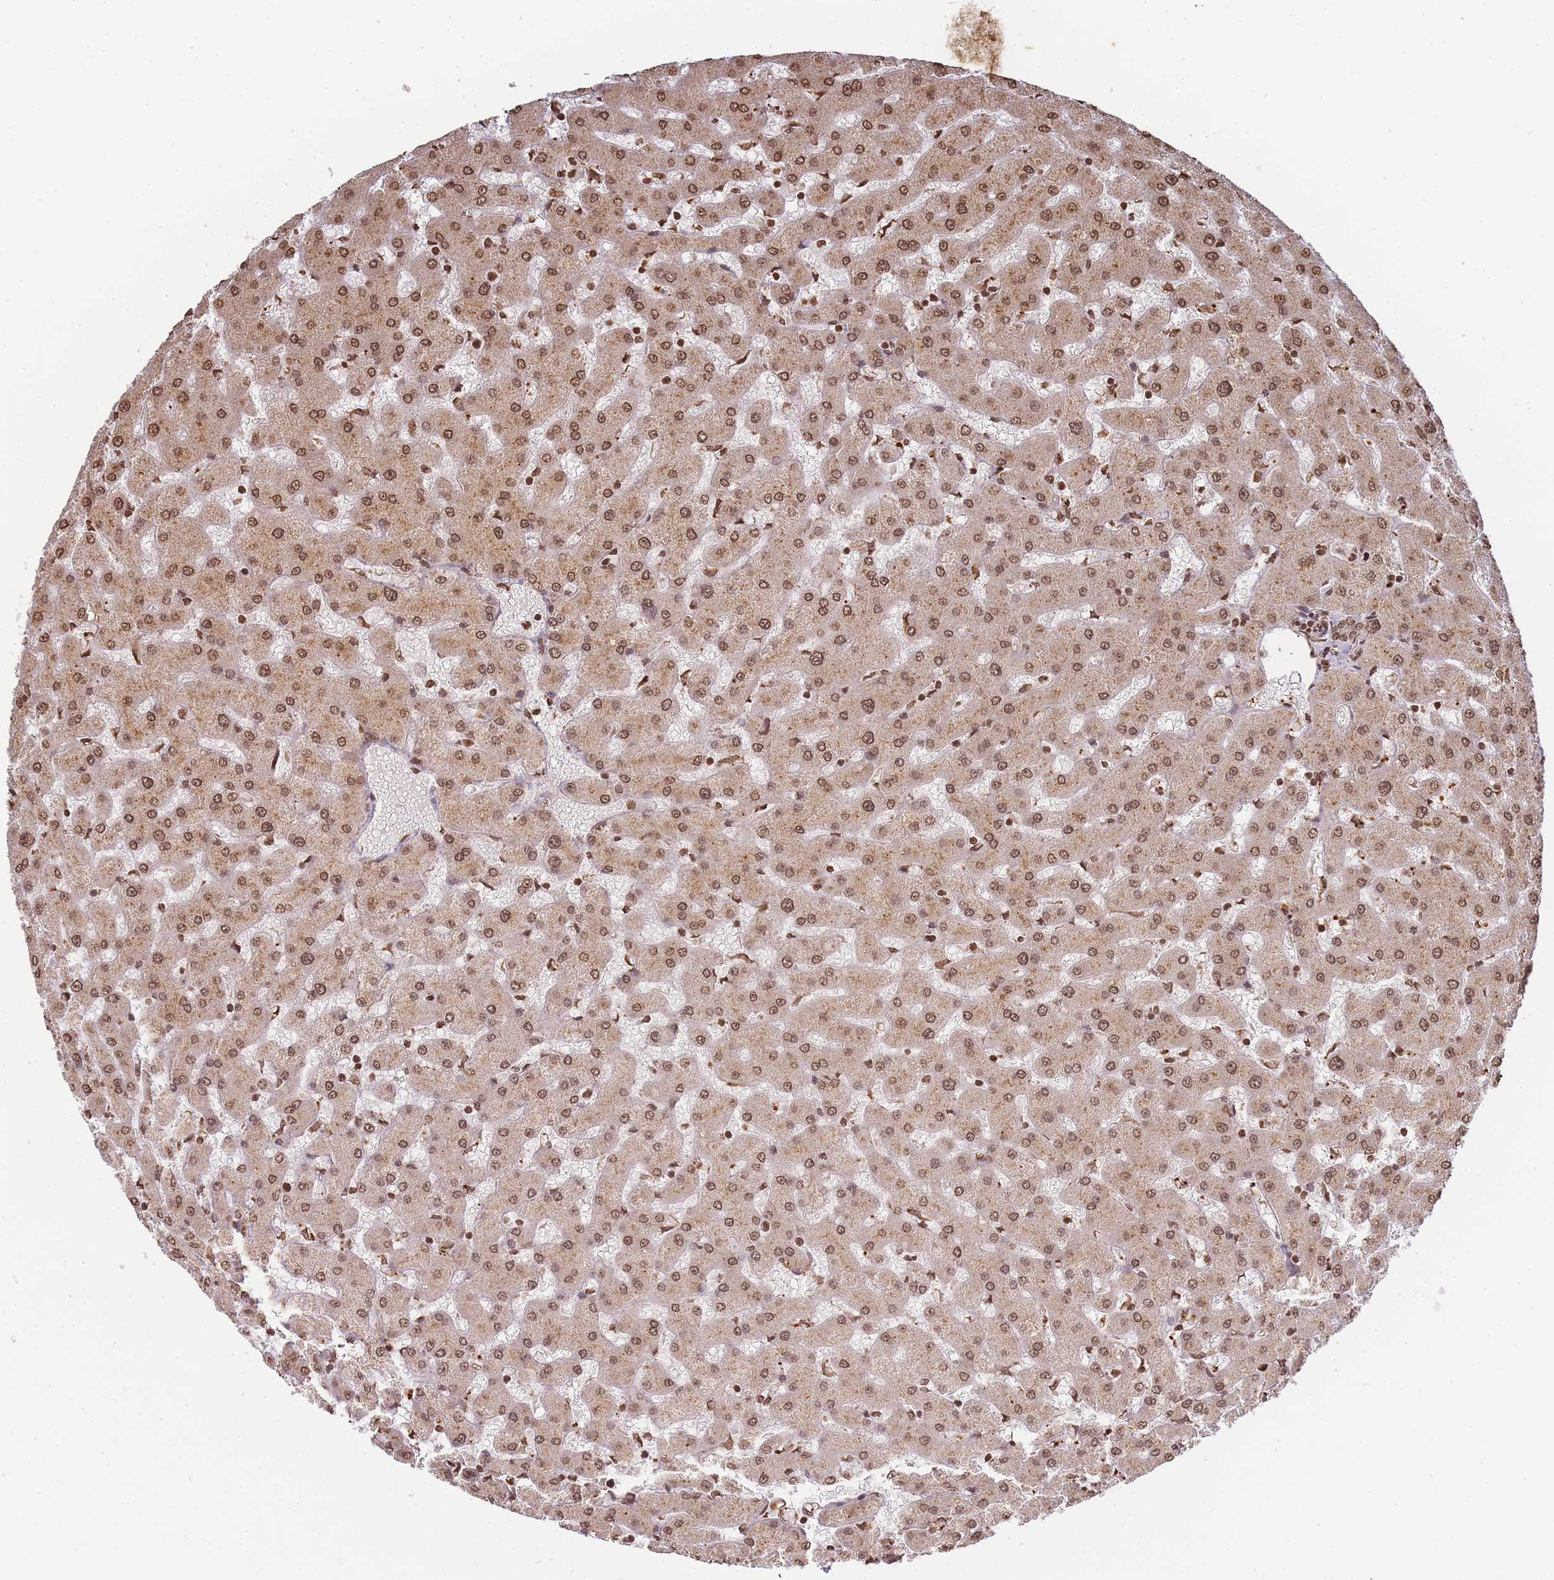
{"staining": {"intensity": "moderate", "quantity": ">75%", "location": "nuclear"}, "tissue": "liver", "cell_type": "Cholangiocytes", "image_type": "normal", "snomed": [{"axis": "morphology", "description": "Normal tissue, NOS"}, {"axis": "topography", "description": "Liver"}], "caption": "Unremarkable liver was stained to show a protein in brown. There is medium levels of moderate nuclear expression in about >75% of cholangiocytes.", "gene": "WWTR1", "patient": {"sex": "female", "age": 63}}